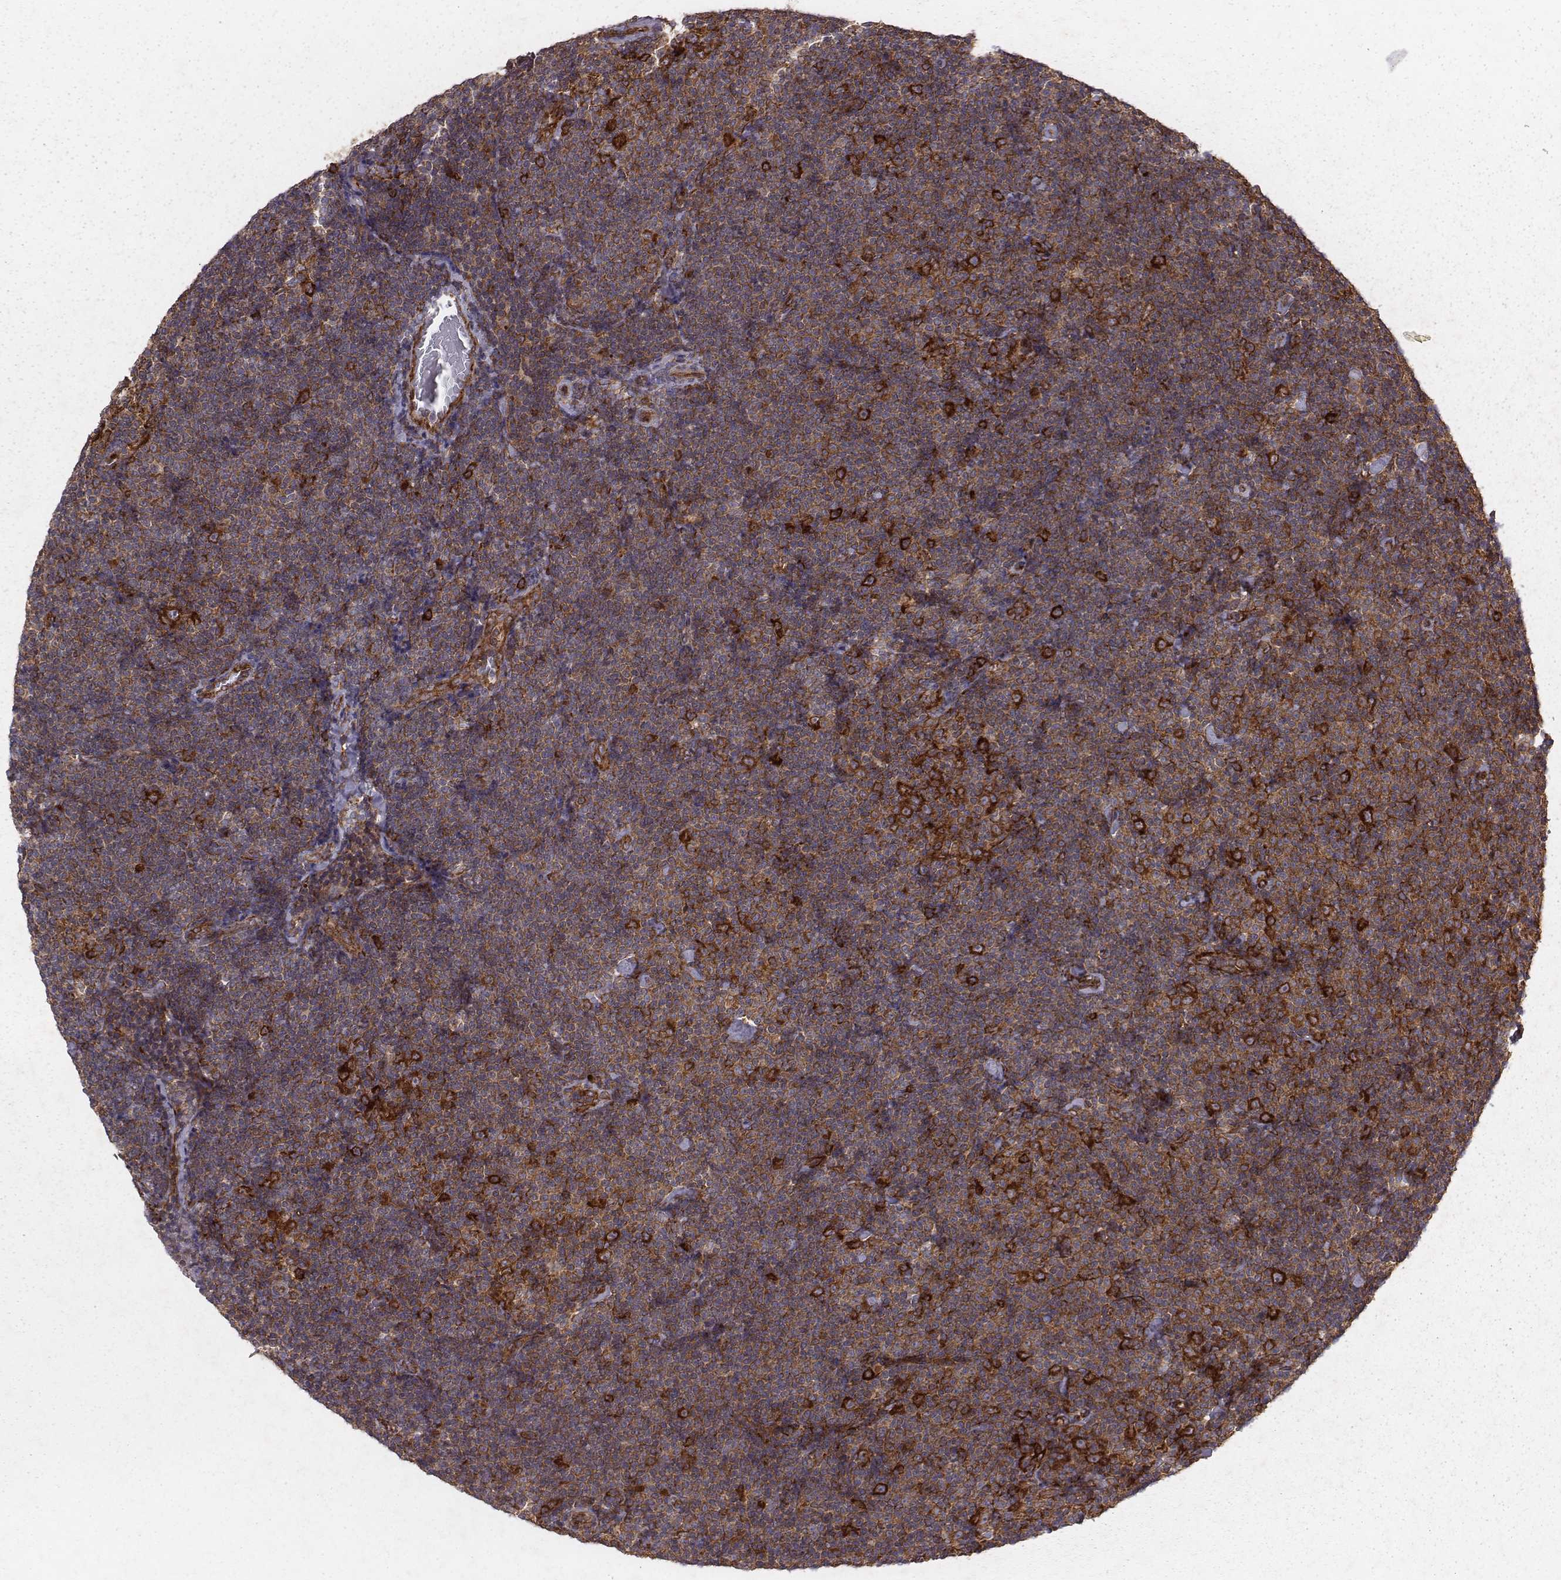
{"staining": {"intensity": "strong", "quantity": ">75%", "location": "cytoplasmic/membranous"}, "tissue": "lymphoma", "cell_type": "Tumor cells", "image_type": "cancer", "snomed": [{"axis": "morphology", "description": "Malignant lymphoma, non-Hodgkin's type, Low grade"}, {"axis": "topography", "description": "Lymph node"}], "caption": "Strong cytoplasmic/membranous expression is appreciated in approximately >75% of tumor cells in lymphoma.", "gene": "TXLNA", "patient": {"sex": "male", "age": 81}}